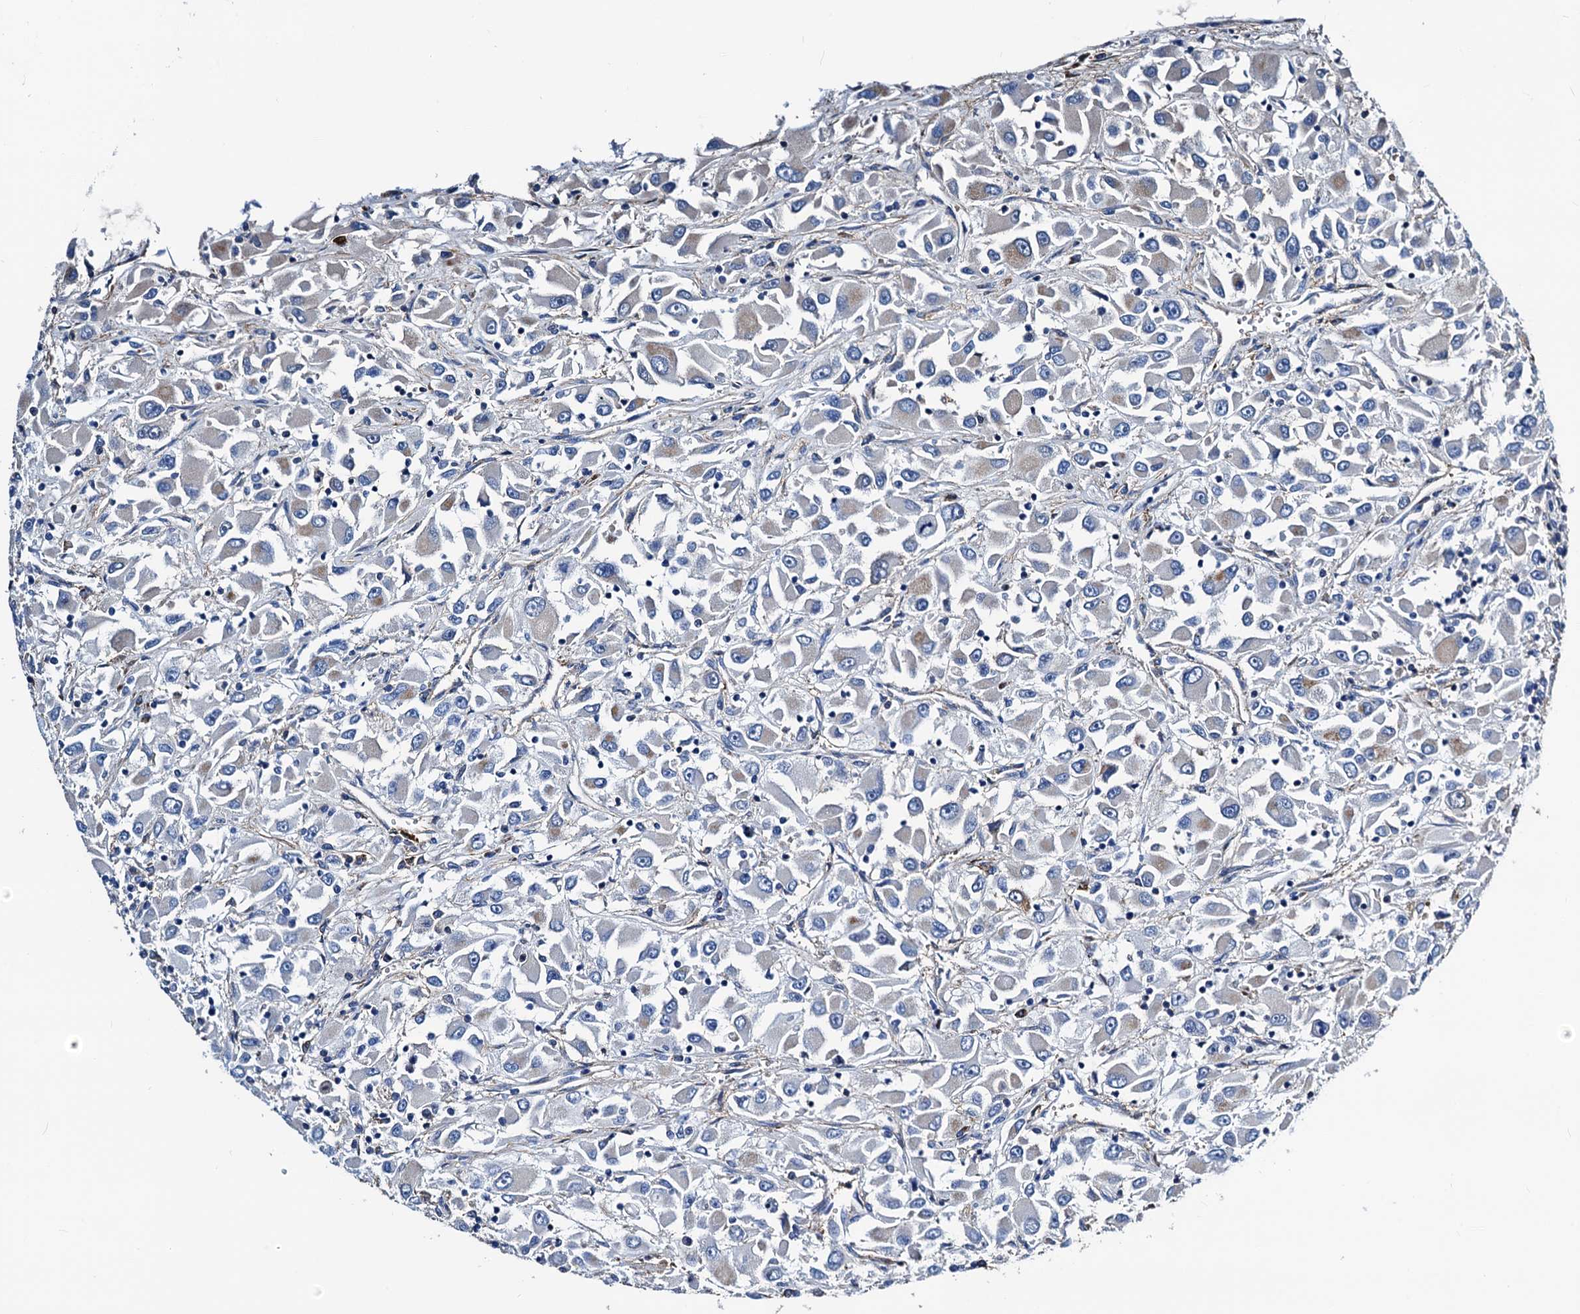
{"staining": {"intensity": "negative", "quantity": "none", "location": "none"}, "tissue": "renal cancer", "cell_type": "Tumor cells", "image_type": "cancer", "snomed": [{"axis": "morphology", "description": "Adenocarcinoma, NOS"}, {"axis": "topography", "description": "Kidney"}], "caption": "Immunohistochemistry of human adenocarcinoma (renal) shows no positivity in tumor cells. Brightfield microscopy of immunohistochemistry (IHC) stained with DAB (3,3'-diaminobenzidine) (brown) and hematoxylin (blue), captured at high magnification.", "gene": "GCOM1", "patient": {"sex": "female", "age": 52}}